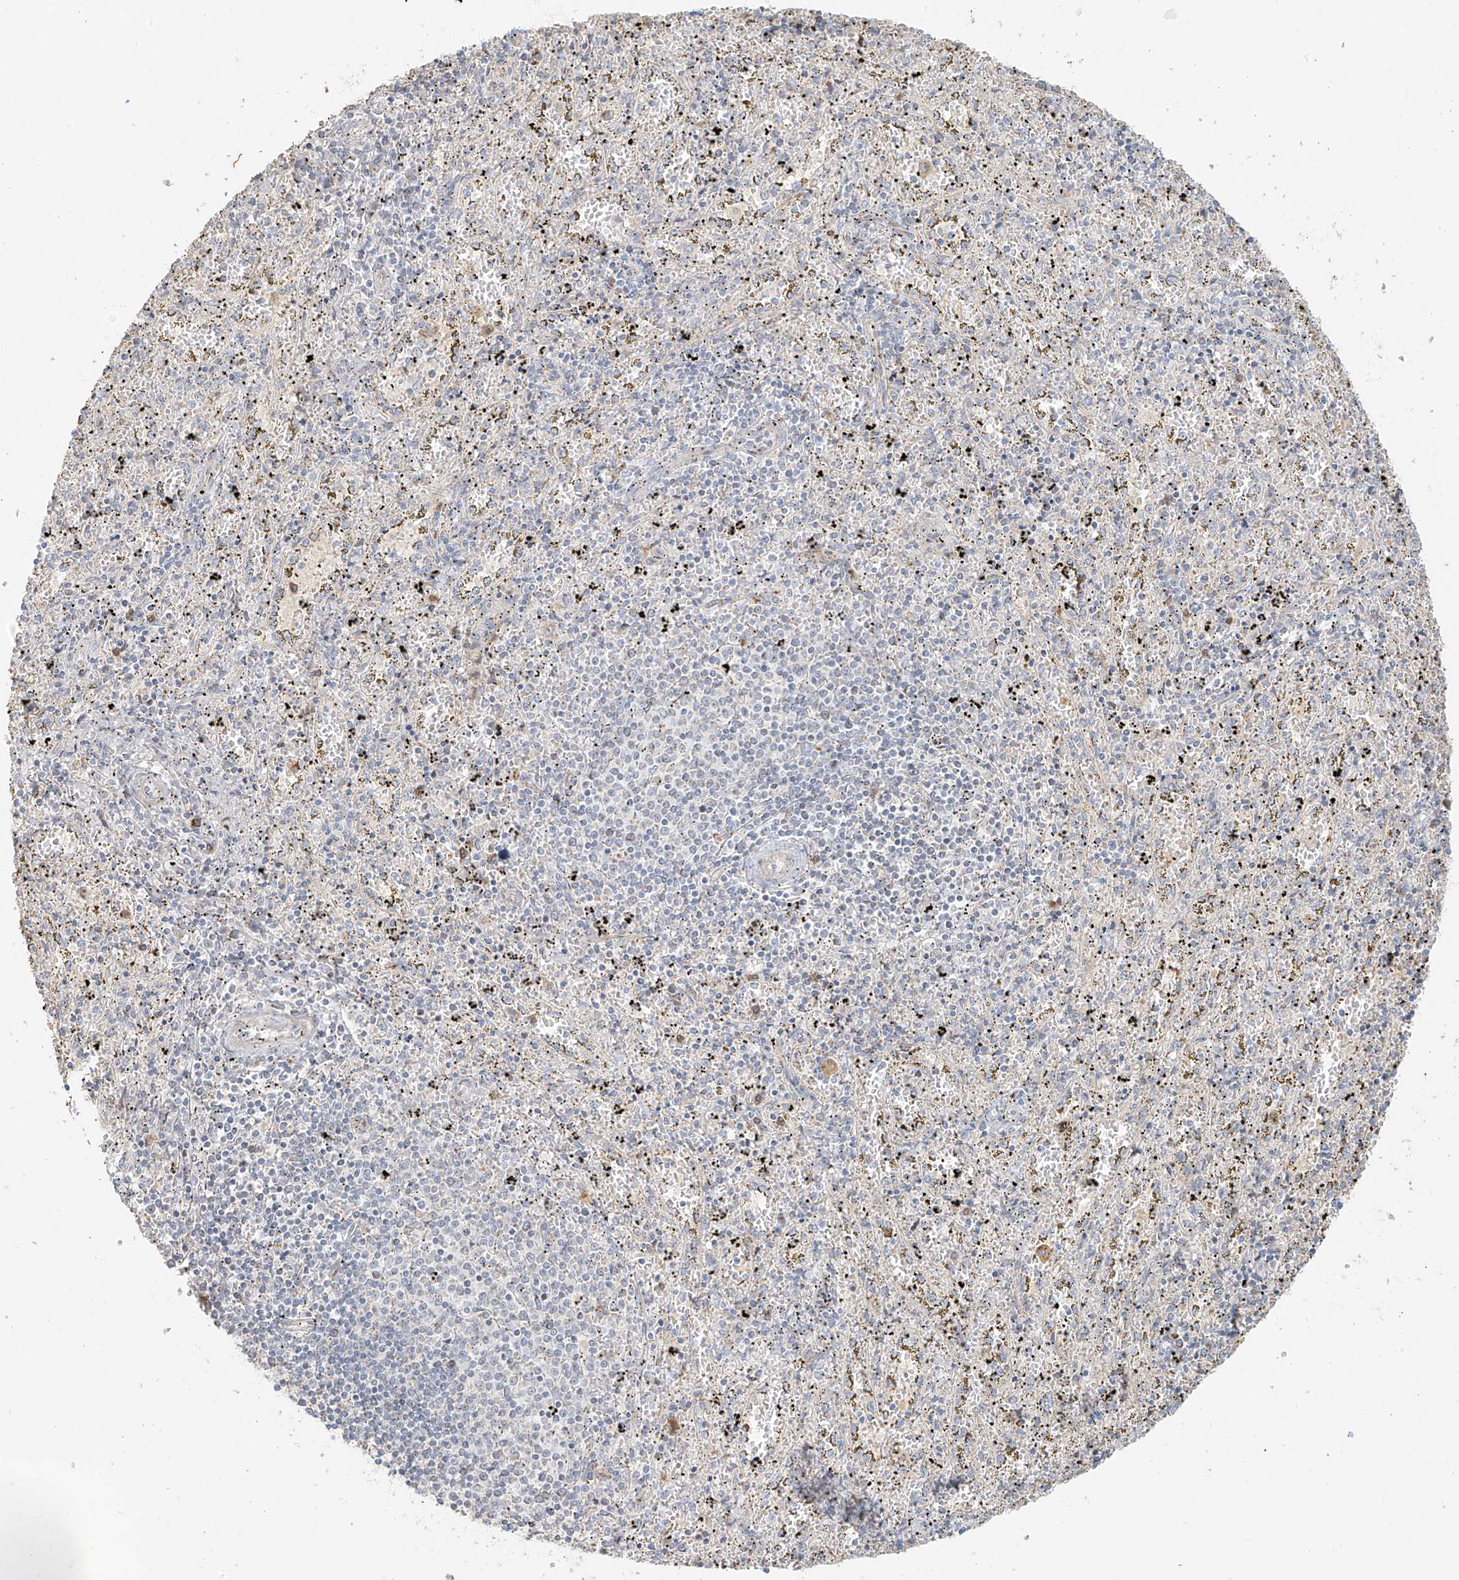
{"staining": {"intensity": "weak", "quantity": "<25%", "location": "cytoplasmic/membranous"}, "tissue": "spleen", "cell_type": "Cells in red pulp", "image_type": "normal", "snomed": [{"axis": "morphology", "description": "Normal tissue, NOS"}, {"axis": "topography", "description": "Spleen"}], "caption": "This is an immunohistochemistry (IHC) micrograph of normal spleen. There is no positivity in cells in red pulp.", "gene": "MIPEP", "patient": {"sex": "male", "age": 11}}